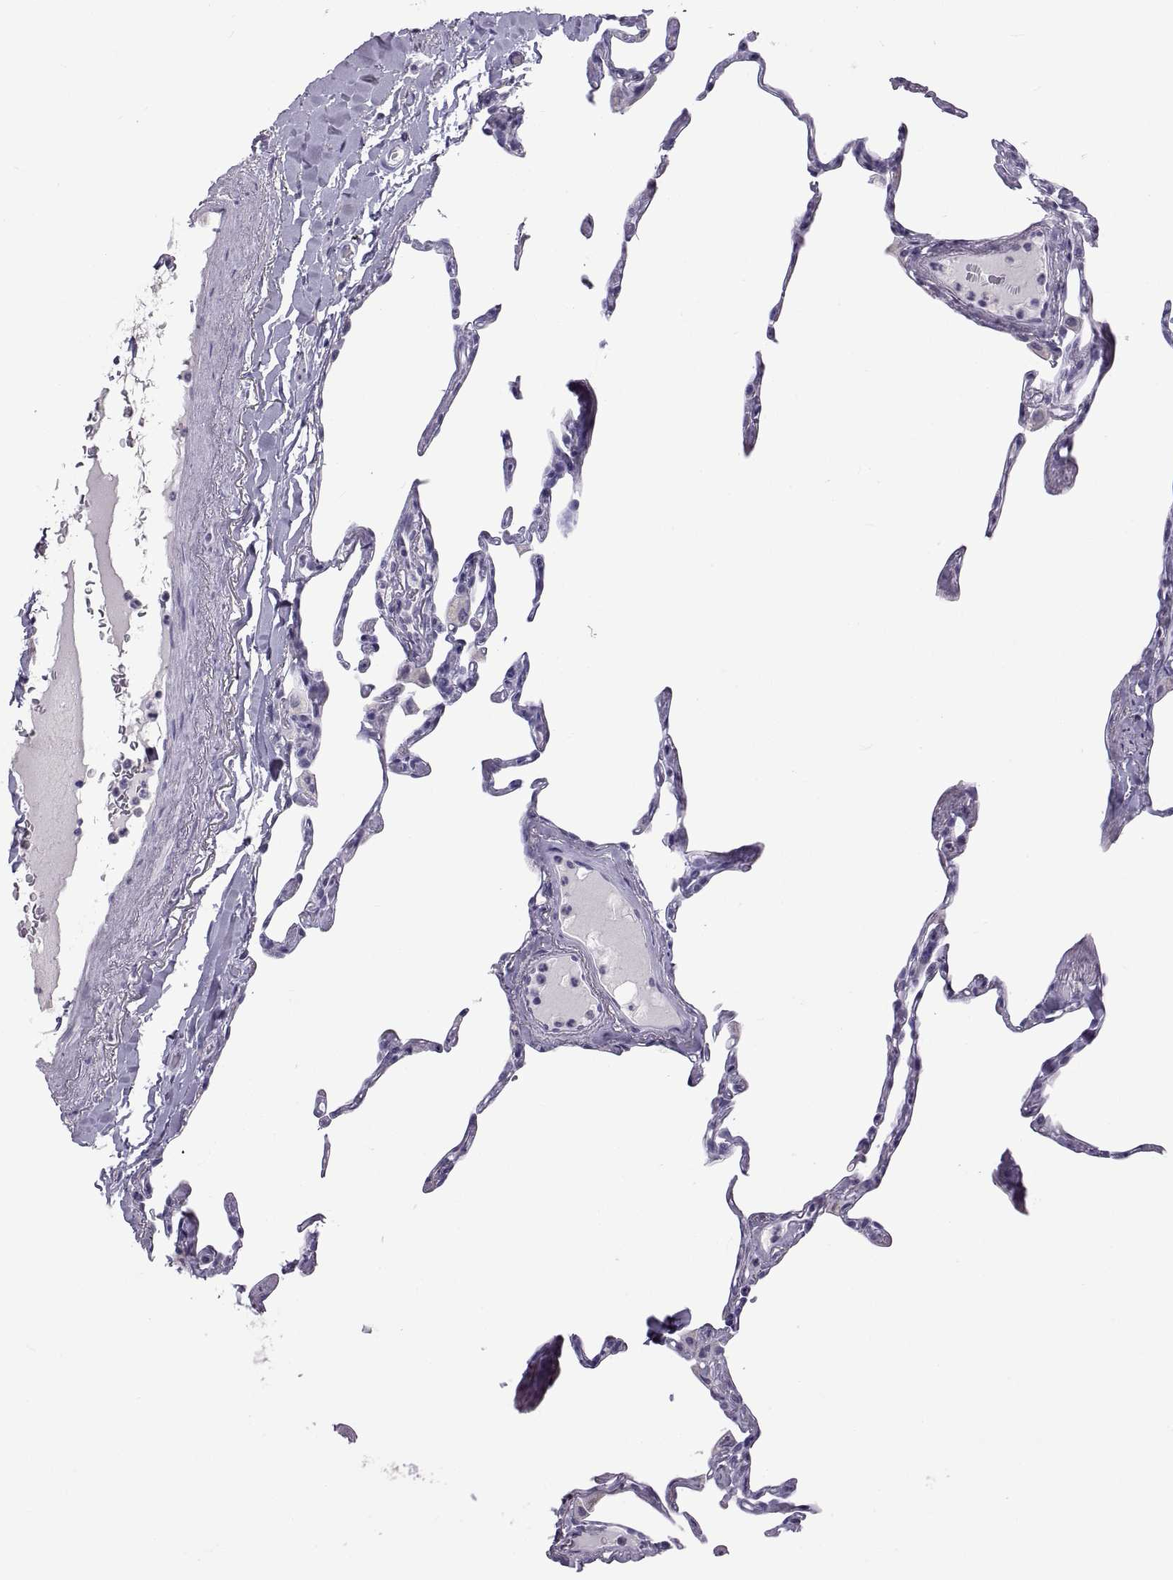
{"staining": {"intensity": "negative", "quantity": "none", "location": "none"}, "tissue": "lung", "cell_type": "Alveolar cells", "image_type": "normal", "snomed": [{"axis": "morphology", "description": "Normal tissue, NOS"}, {"axis": "topography", "description": "Lung"}], "caption": "Normal lung was stained to show a protein in brown. There is no significant positivity in alveolar cells. (DAB (3,3'-diaminobenzidine) immunohistochemistry with hematoxylin counter stain).", "gene": "RDM1", "patient": {"sex": "male", "age": 65}}